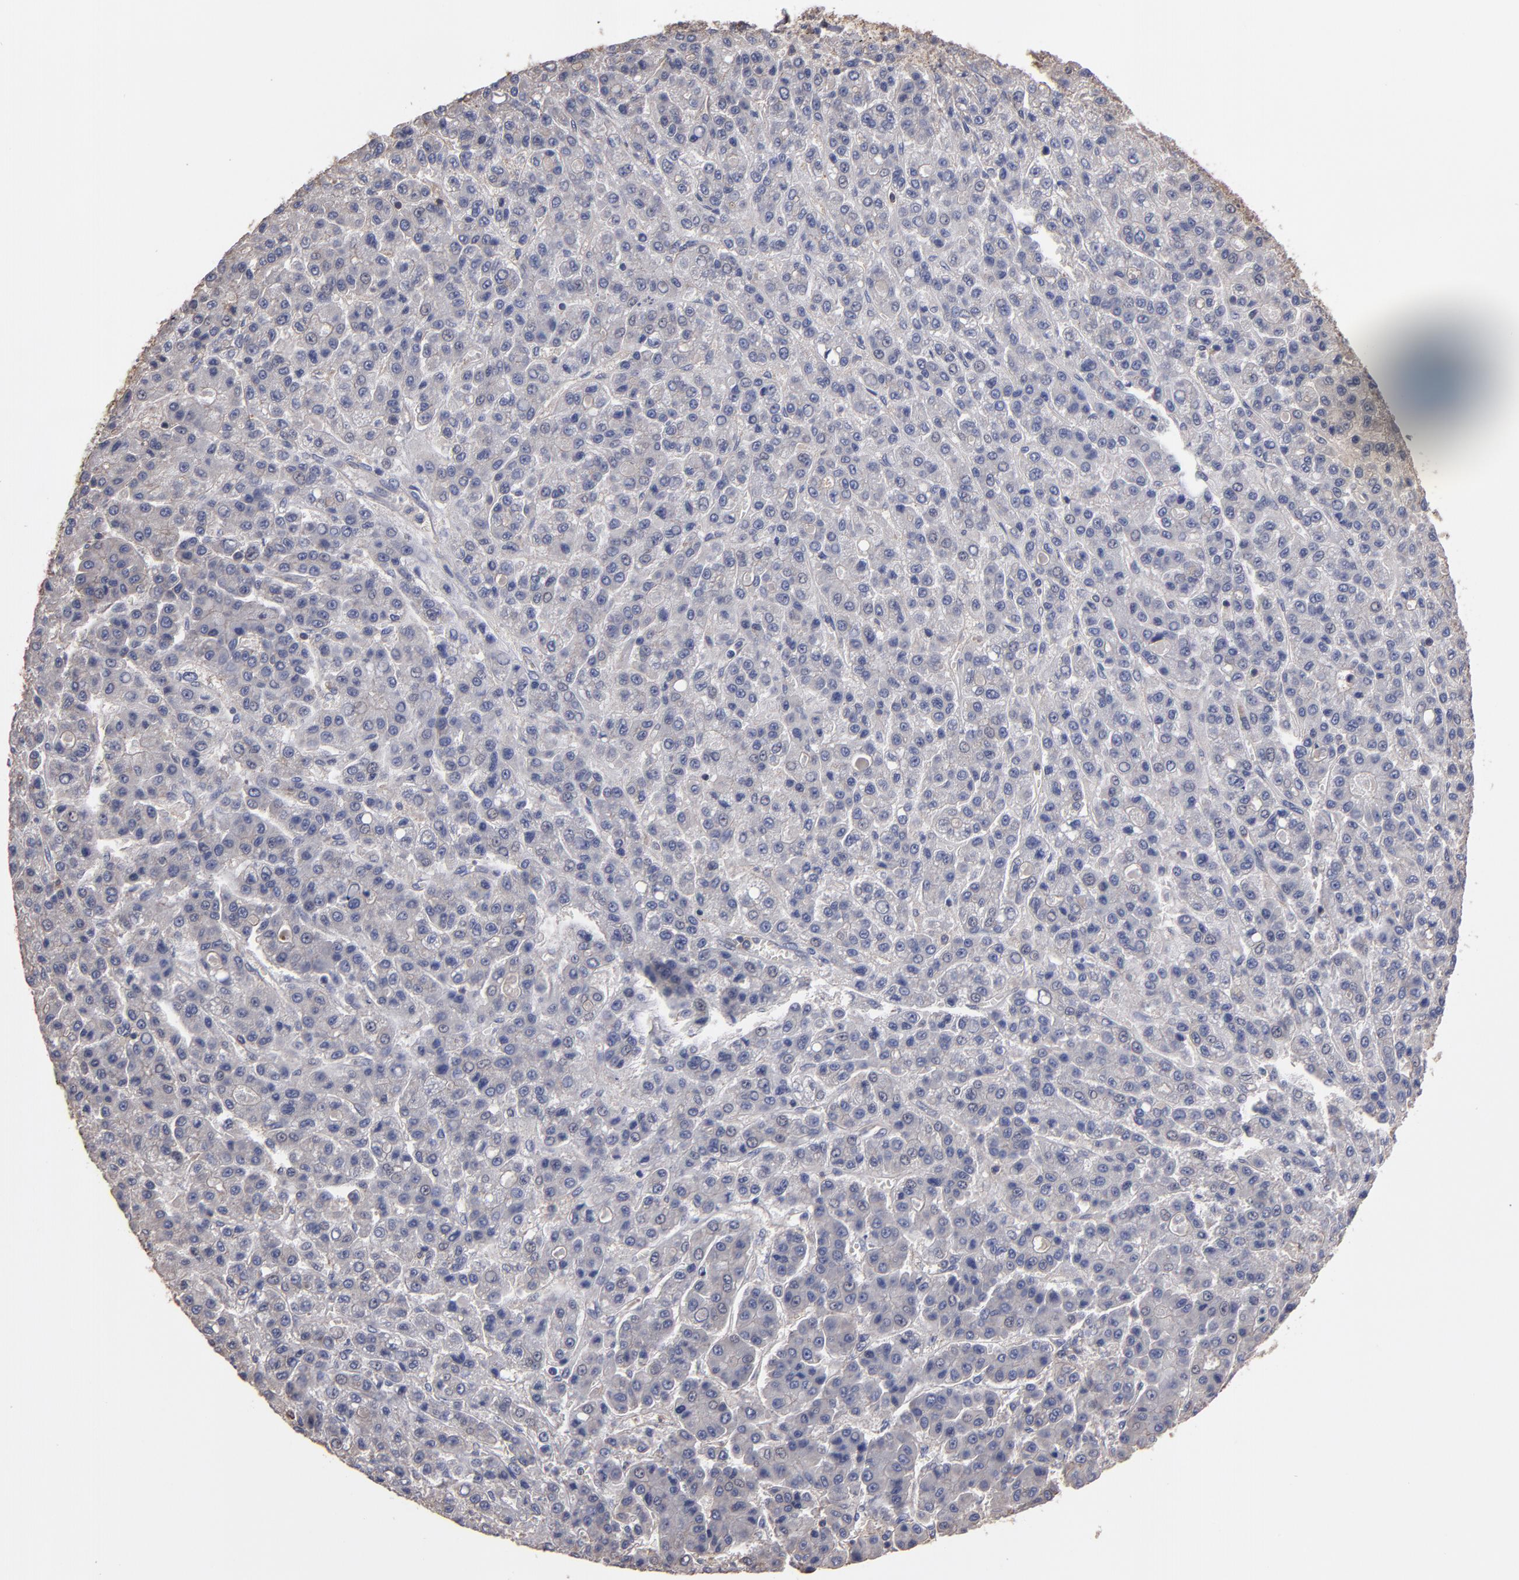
{"staining": {"intensity": "weak", "quantity": "25%-75%", "location": "cytoplasmic/membranous"}, "tissue": "liver cancer", "cell_type": "Tumor cells", "image_type": "cancer", "snomed": [{"axis": "morphology", "description": "Carcinoma, Hepatocellular, NOS"}, {"axis": "topography", "description": "Liver"}], "caption": "Protein analysis of liver cancer (hepatocellular carcinoma) tissue reveals weak cytoplasmic/membranous expression in about 25%-75% of tumor cells. (DAB IHC with brightfield microscopy, high magnification).", "gene": "ESYT2", "patient": {"sex": "male", "age": 70}}